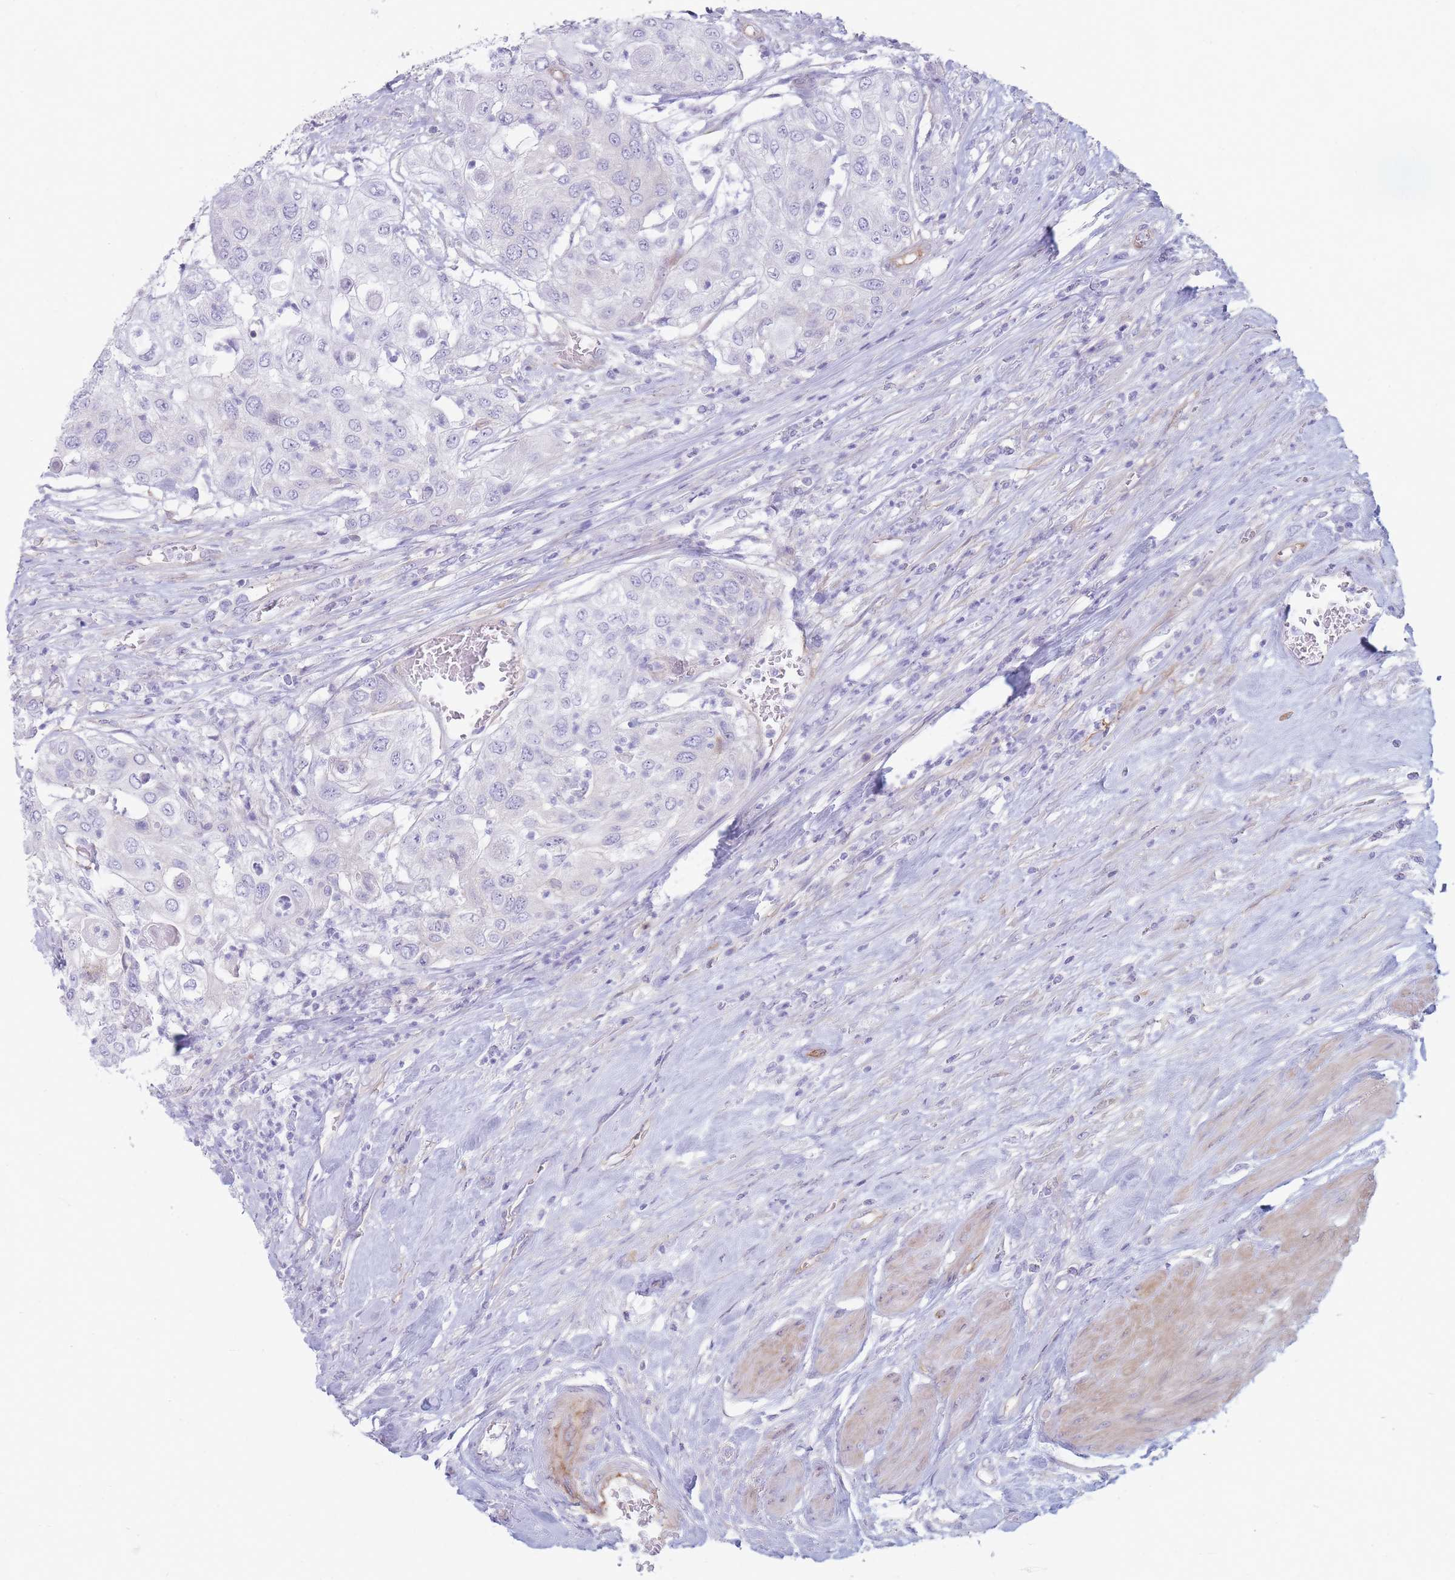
{"staining": {"intensity": "negative", "quantity": "none", "location": "none"}, "tissue": "urothelial cancer", "cell_type": "Tumor cells", "image_type": "cancer", "snomed": [{"axis": "morphology", "description": "Urothelial carcinoma, High grade"}, {"axis": "topography", "description": "Urinary bladder"}], "caption": "IHC of human urothelial carcinoma (high-grade) demonstrates no positivity in tumor cells.", "gene": "PLPP1", "patient": {"sex": "female", "age": 79}}